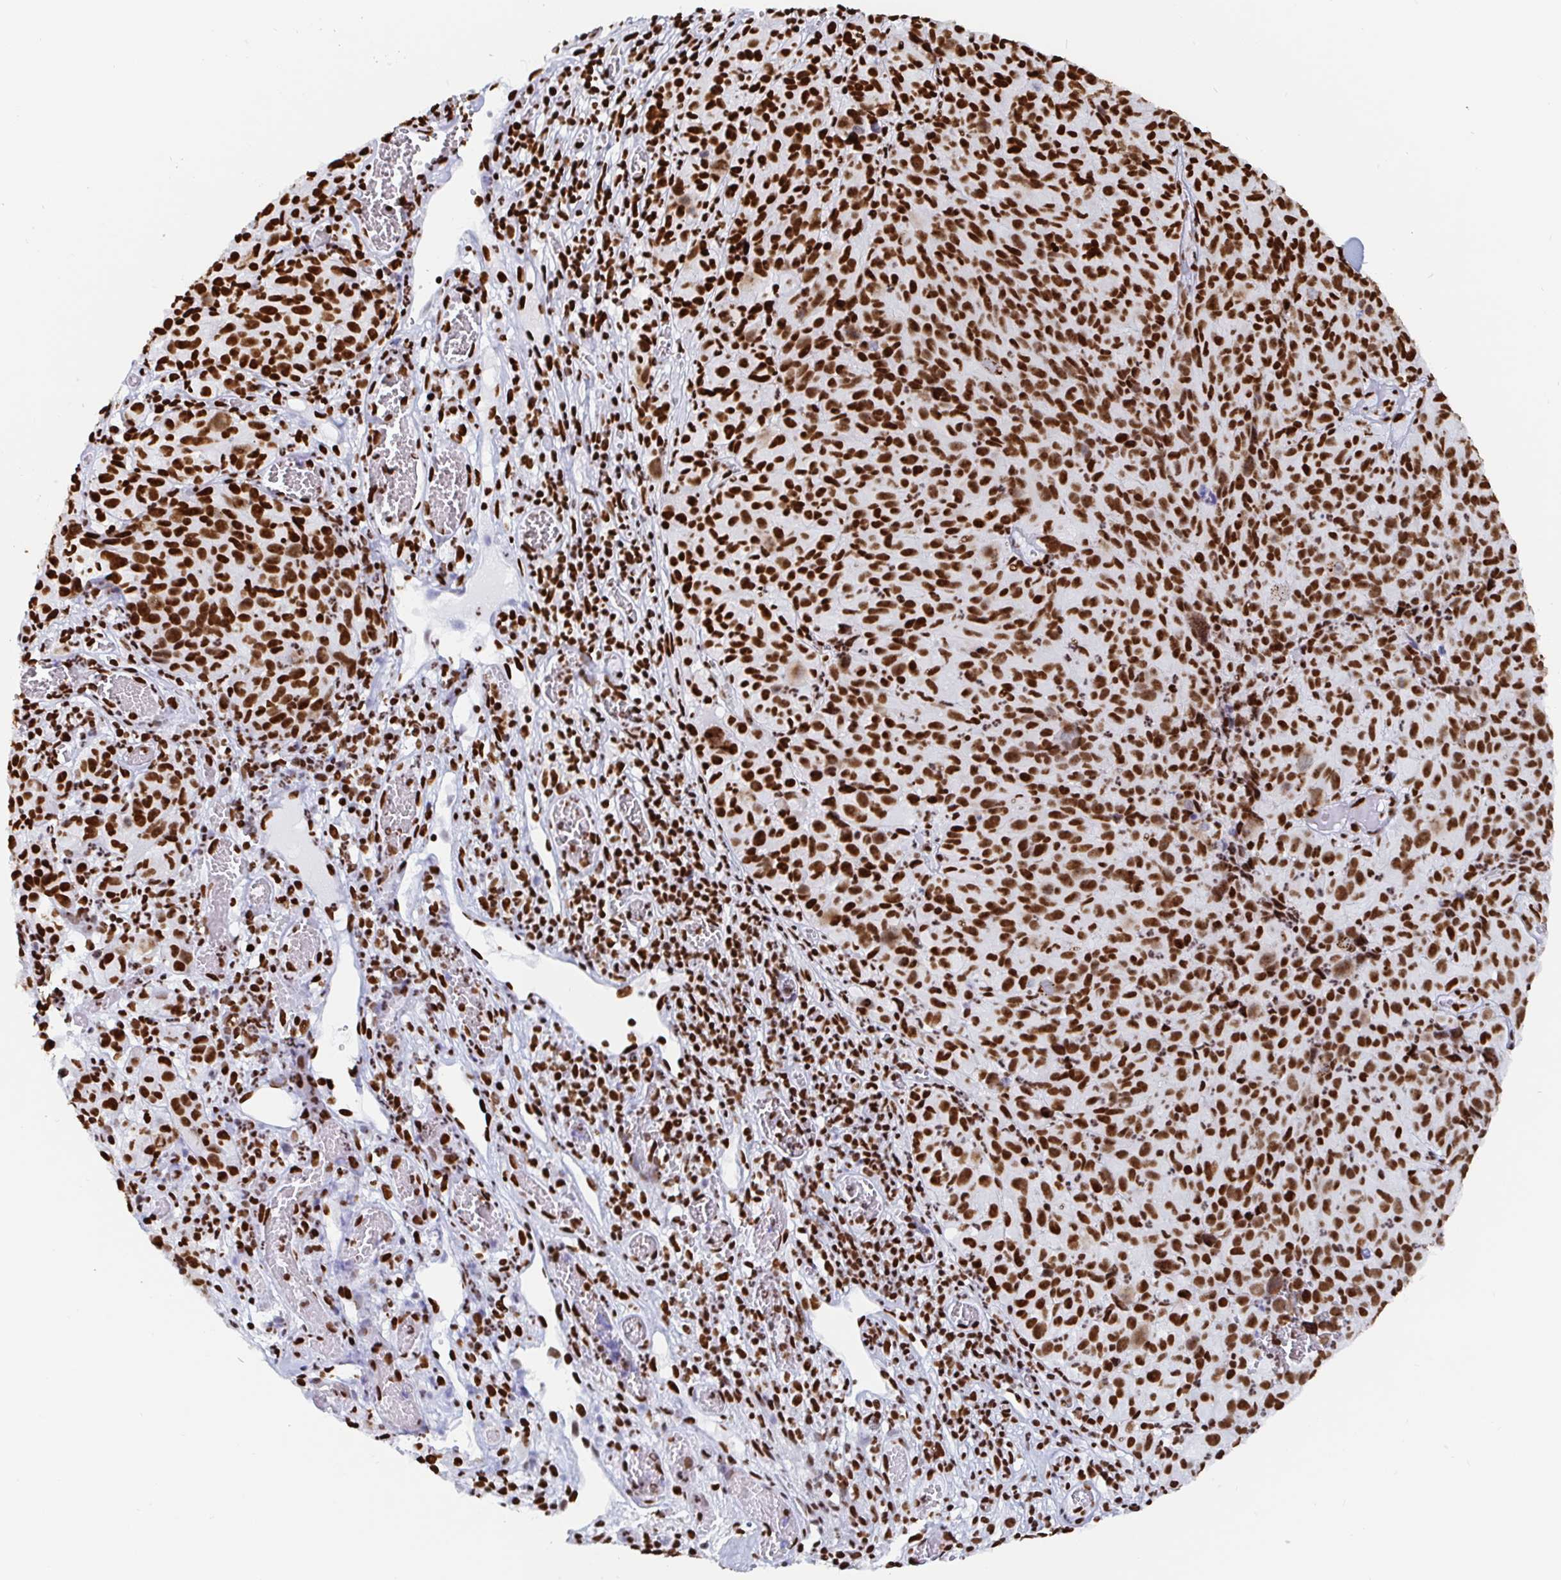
{"staining": {"intensity": "strong", "quantity": ">75%", "location": "nuclear"}, "tissue": "melanoma", "cell_type": "Tumor cells", "image_type": "cancer", "snomed": [{"axis": "morphology", "description": "Malignant melanoma, NOS"}, {"axis": "topography", "description": "Skin"}], "caption": "Immunohistochemical staining of melanoma exhibits high levels of strong nuclear positivity in about >75% of tumor cells.", "gene": "EWSR1", "patient": {"sex": "male", "age": 51}}